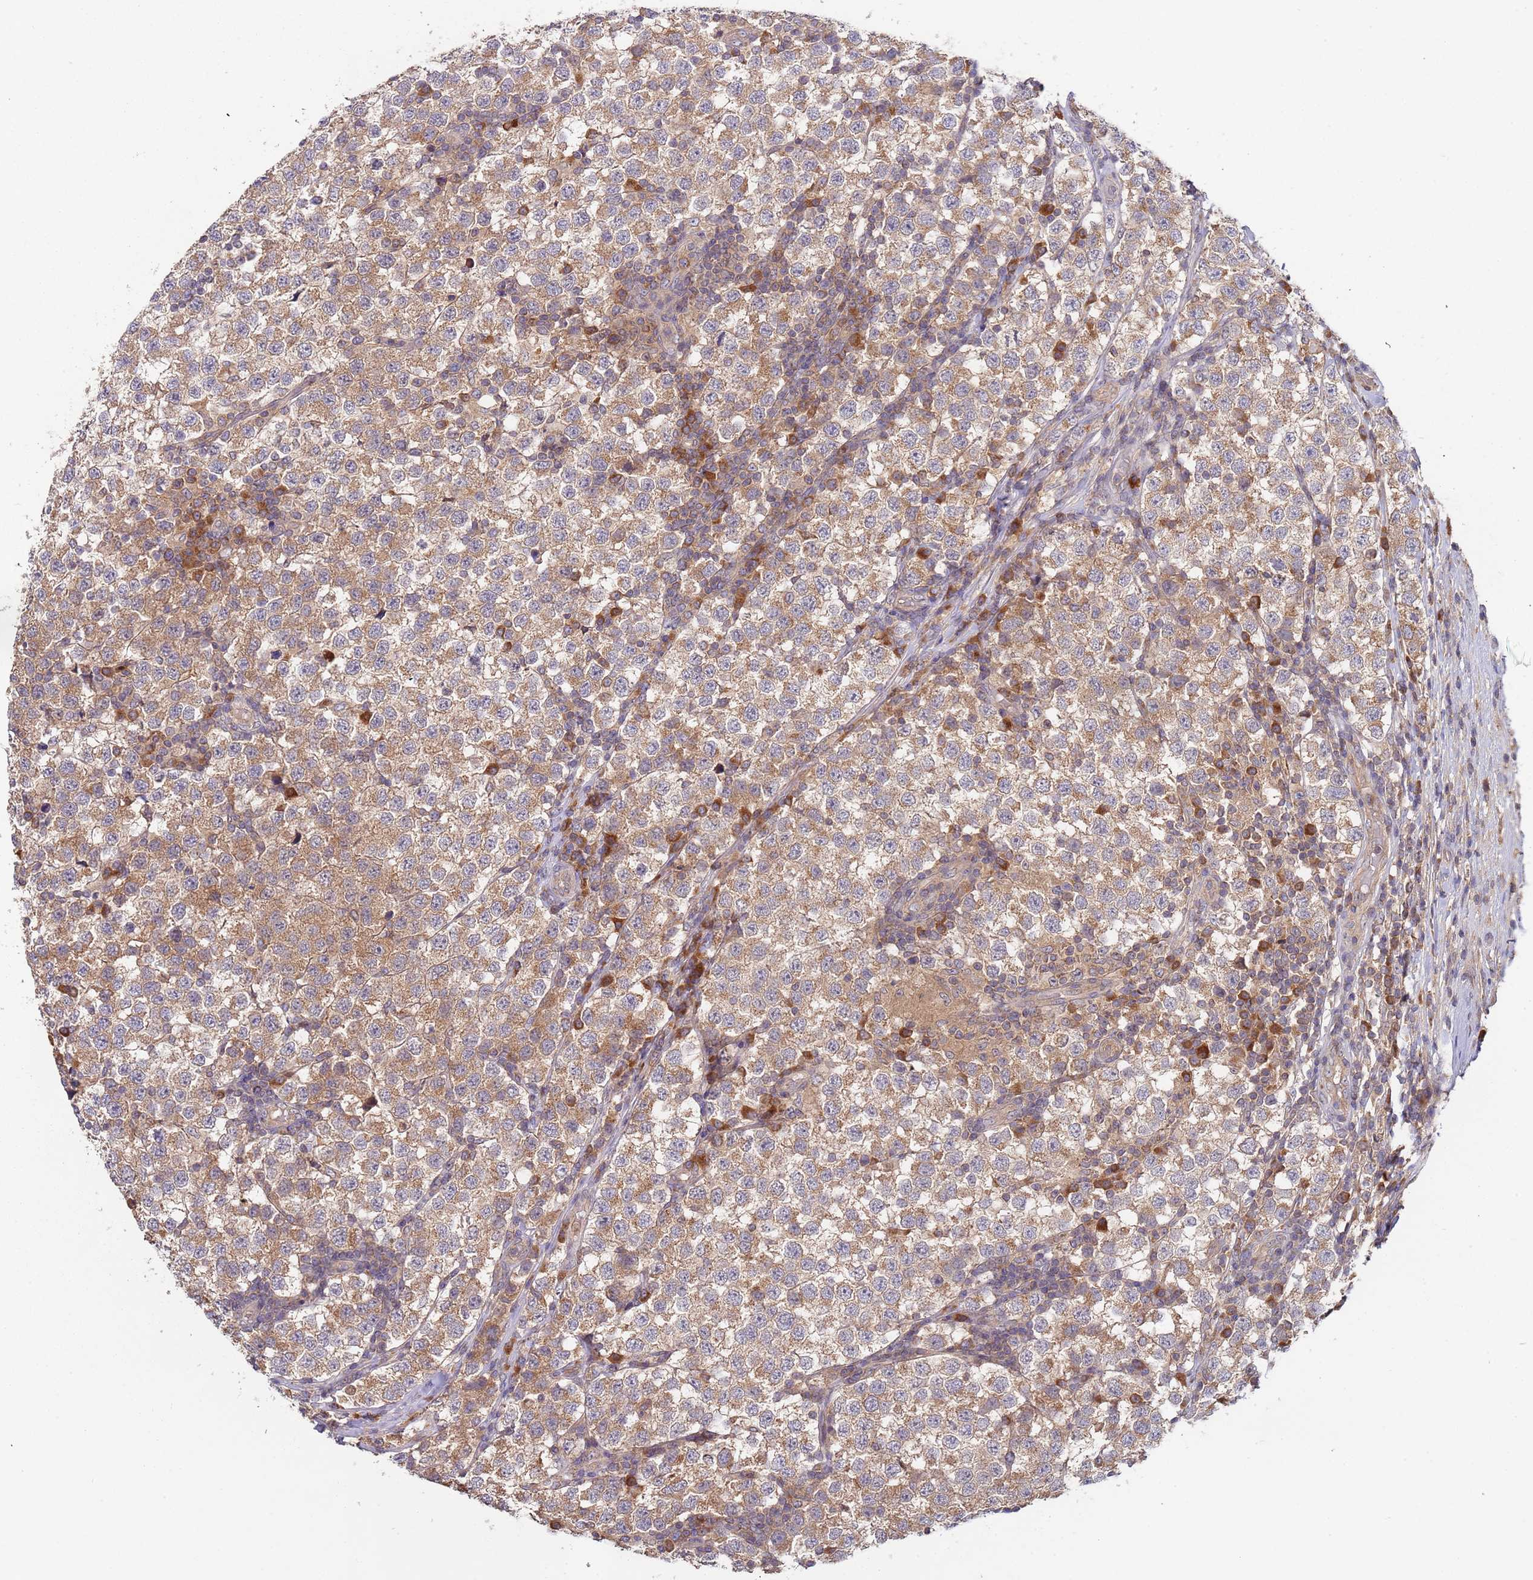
{"staining": {"intensity": "moderate", "quantity": ">75%", "location": "cytoplasmic/membranous"}, "tissue": "testis cancer", "cell_type": "Tumor cells", "image_type": "cancer", "snomed": [{"axis": "morphology", "description": "Seminoma, NOS"}, {"axis": "topography", "description": "Testis"}], "caption": "The immunohistochemical stain labels moderate cytoplasmic/membranous expression in tumor cells of testis cancer (seminoma) tissue.", "gene": "OR5A2", "patient": {"sex": "male", "age": 34}}